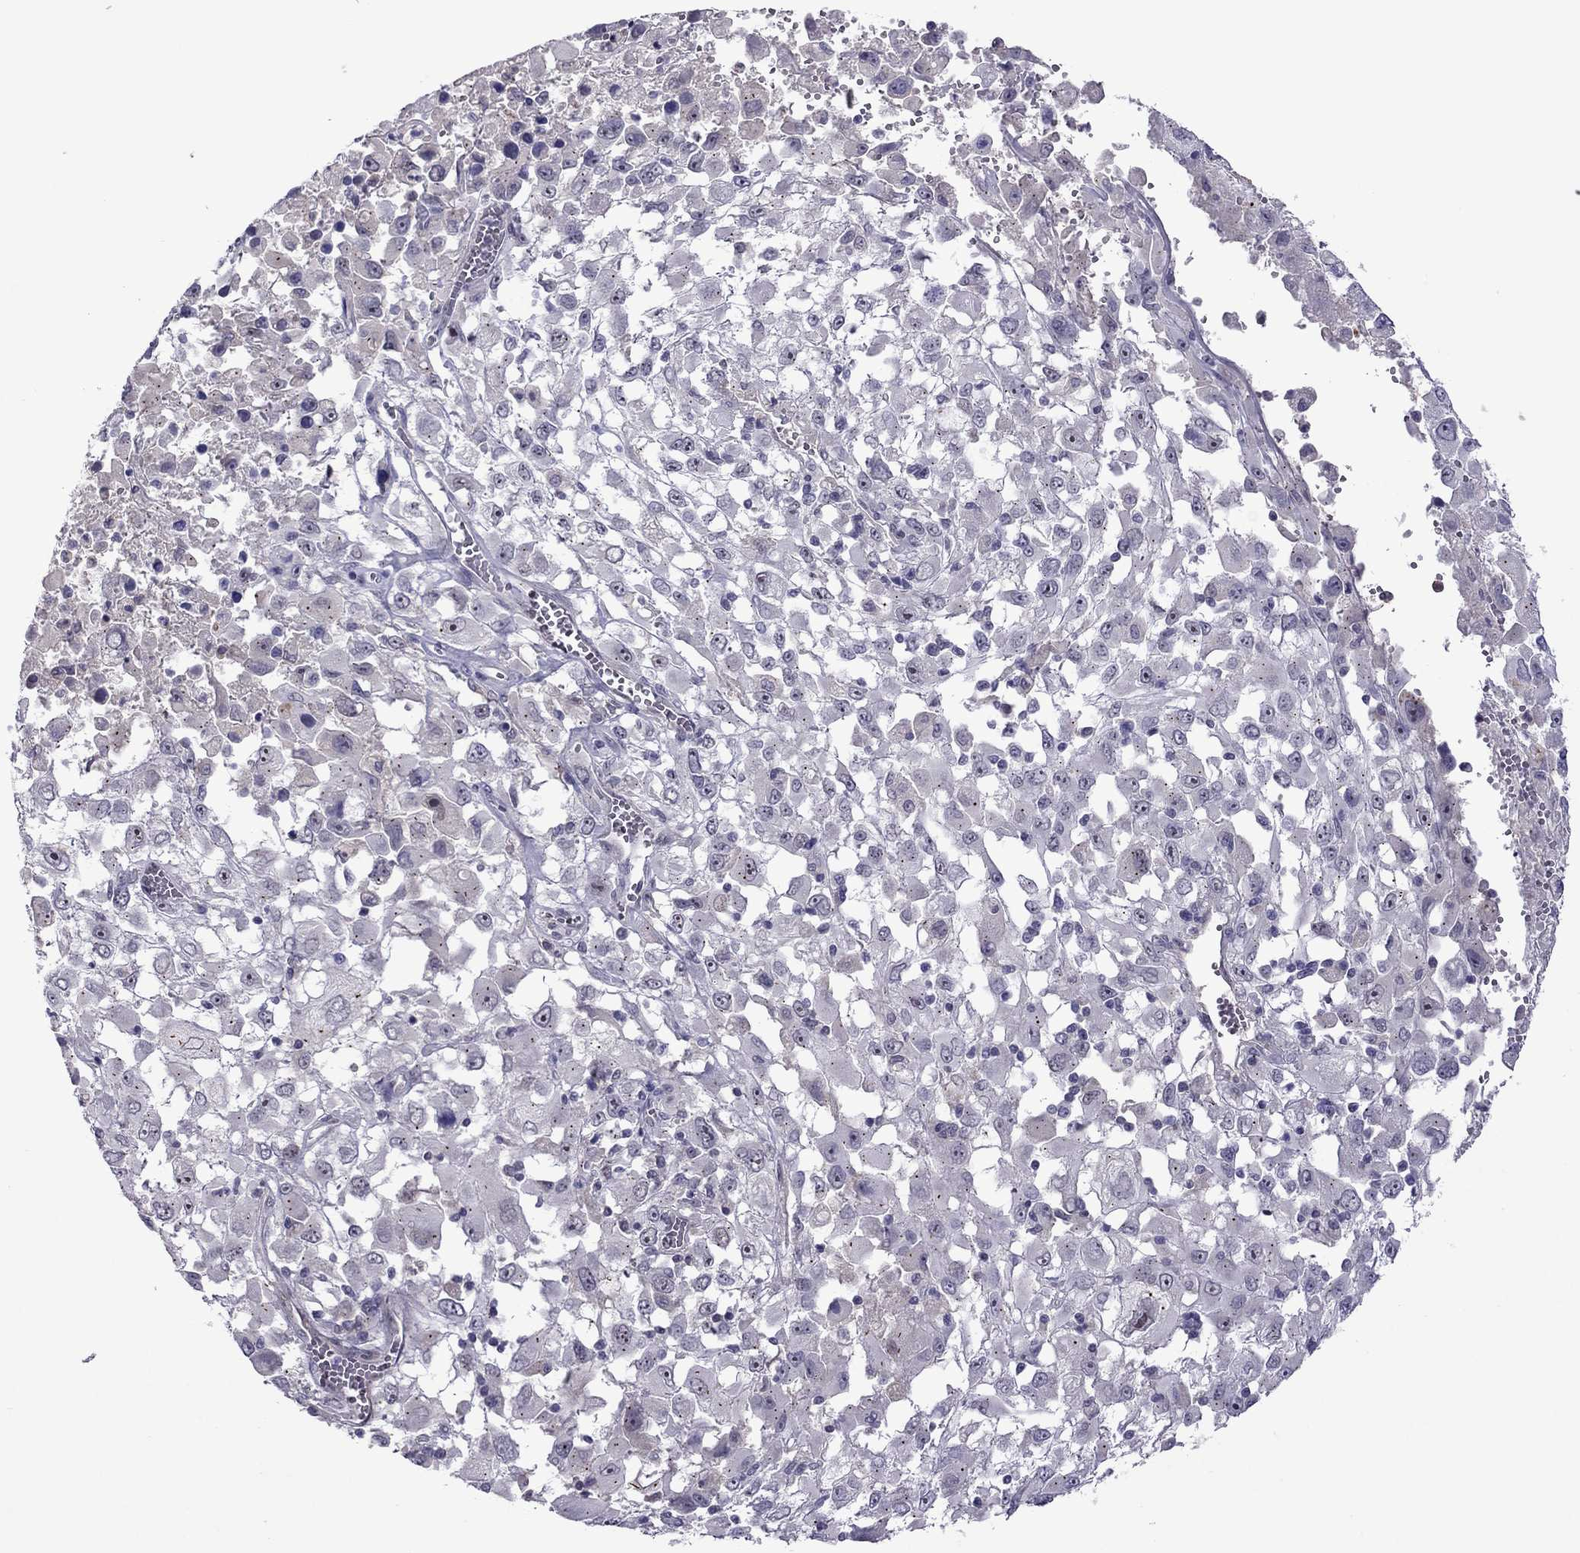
{"staining": {"intensity": "negative", "quantity": "none", "location": "none"}, "tissue": "melanoma", "cell_type": "Tumor cells", "image_type": "cancer", "snomed": [{"axis": "morphology", "description": "Malignant melanoma, Metastatic site"}, {"axis": "topography", "description": "Soft tissue"}], "caption": "This is an IHC histopathology image of melanoma. There is no staining in tumor cells.", "gene": "MYBPH", "patient": {"sex": "male", "age": 50}}